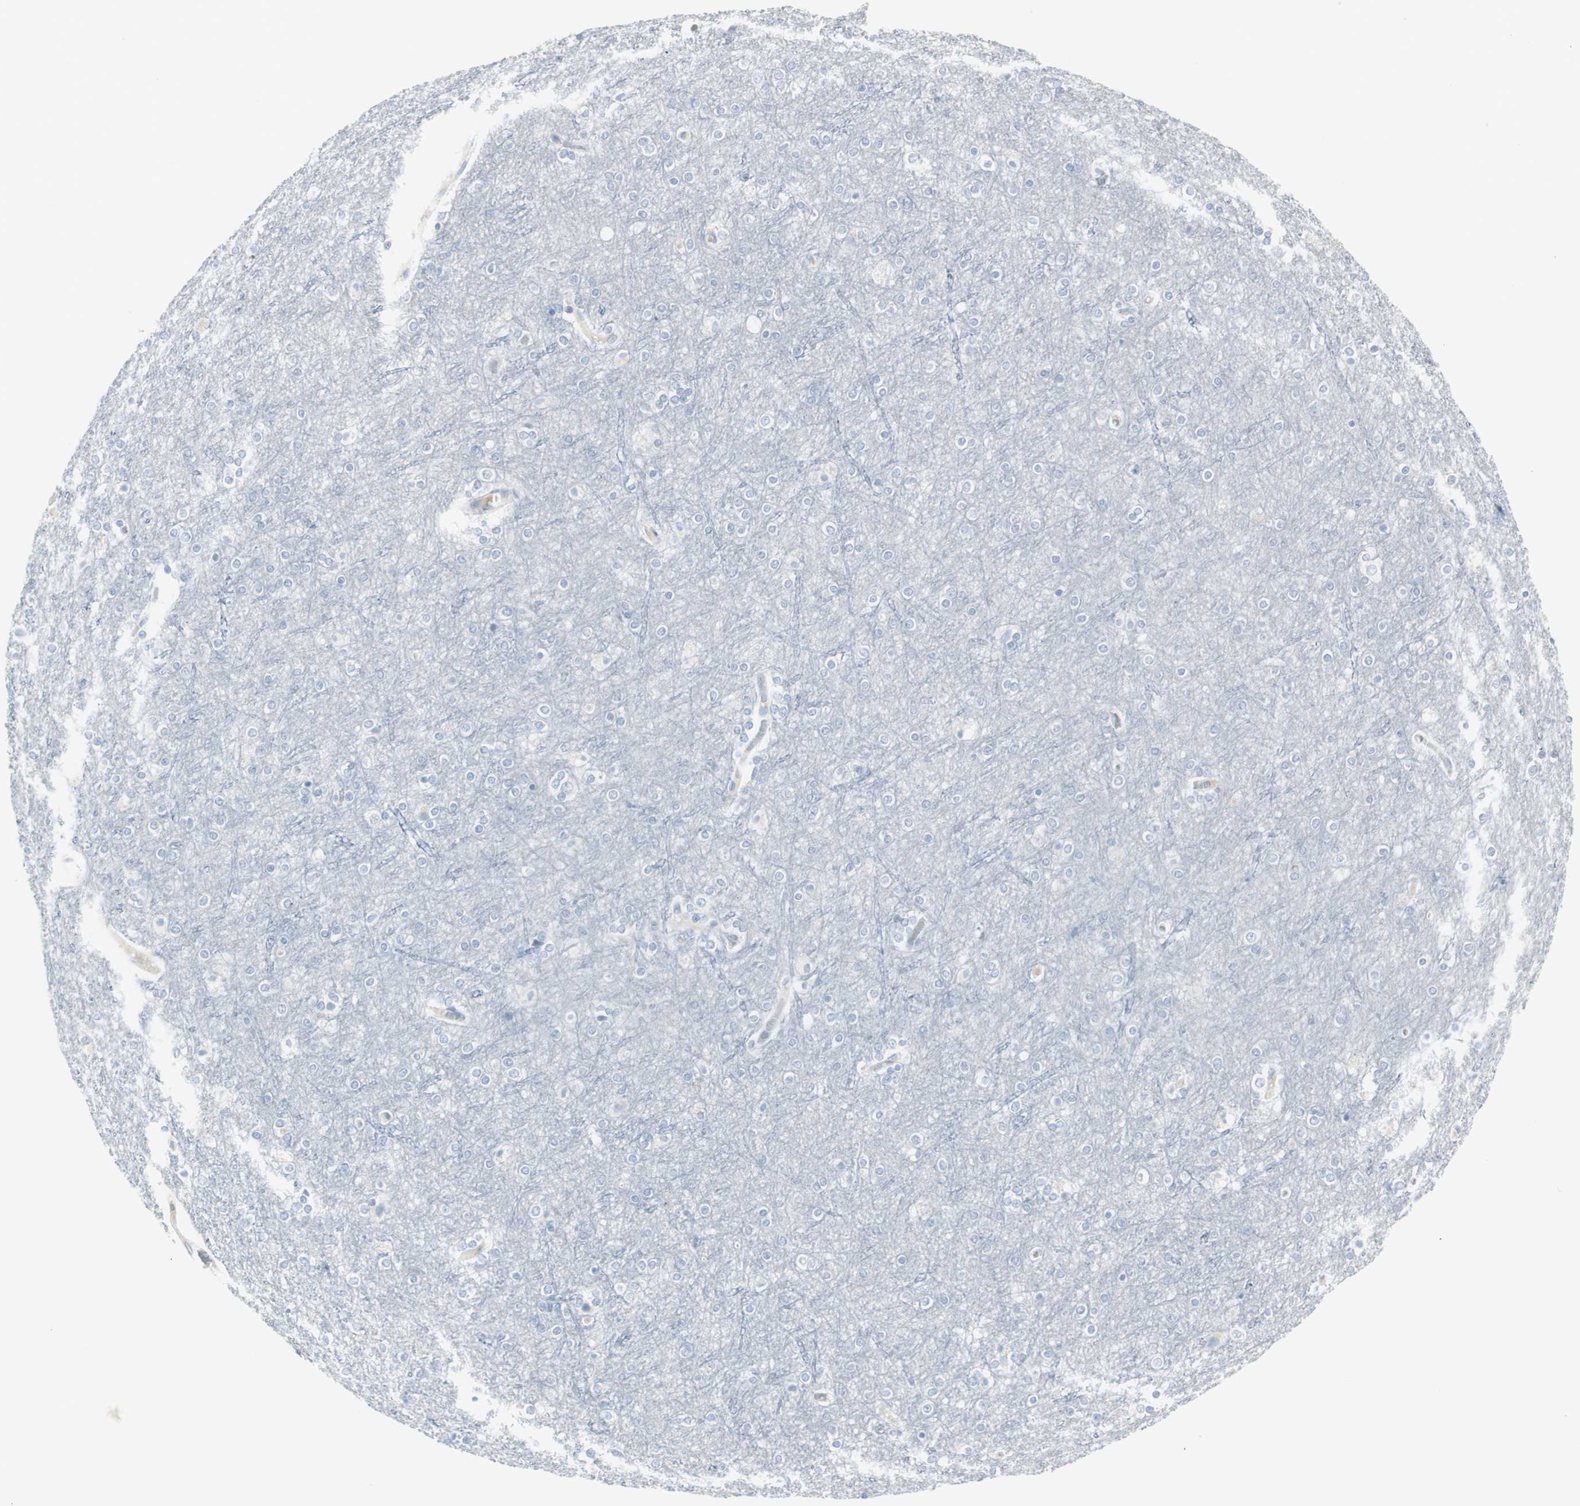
{"staining": {"intensity": "negative", "quantity": "none", "location": "none"}, "tissue": "cerebral cortex", "cell_type": "Endothelial cells", "image_type": "normal", "snomed": [{"axis": "morphology", "description": "Normal tissue, NOS"}, {"axis": "topography", "description": "Cerebral cortex"}], "caption": "This is a histopathology image of immunohistochemistry (IHC) staining of unremarkable cerebral cortex, which shows no expression in endothelial cells.", "gene": "CDHR5", "patient": {"sex": "female", "age": 54}}